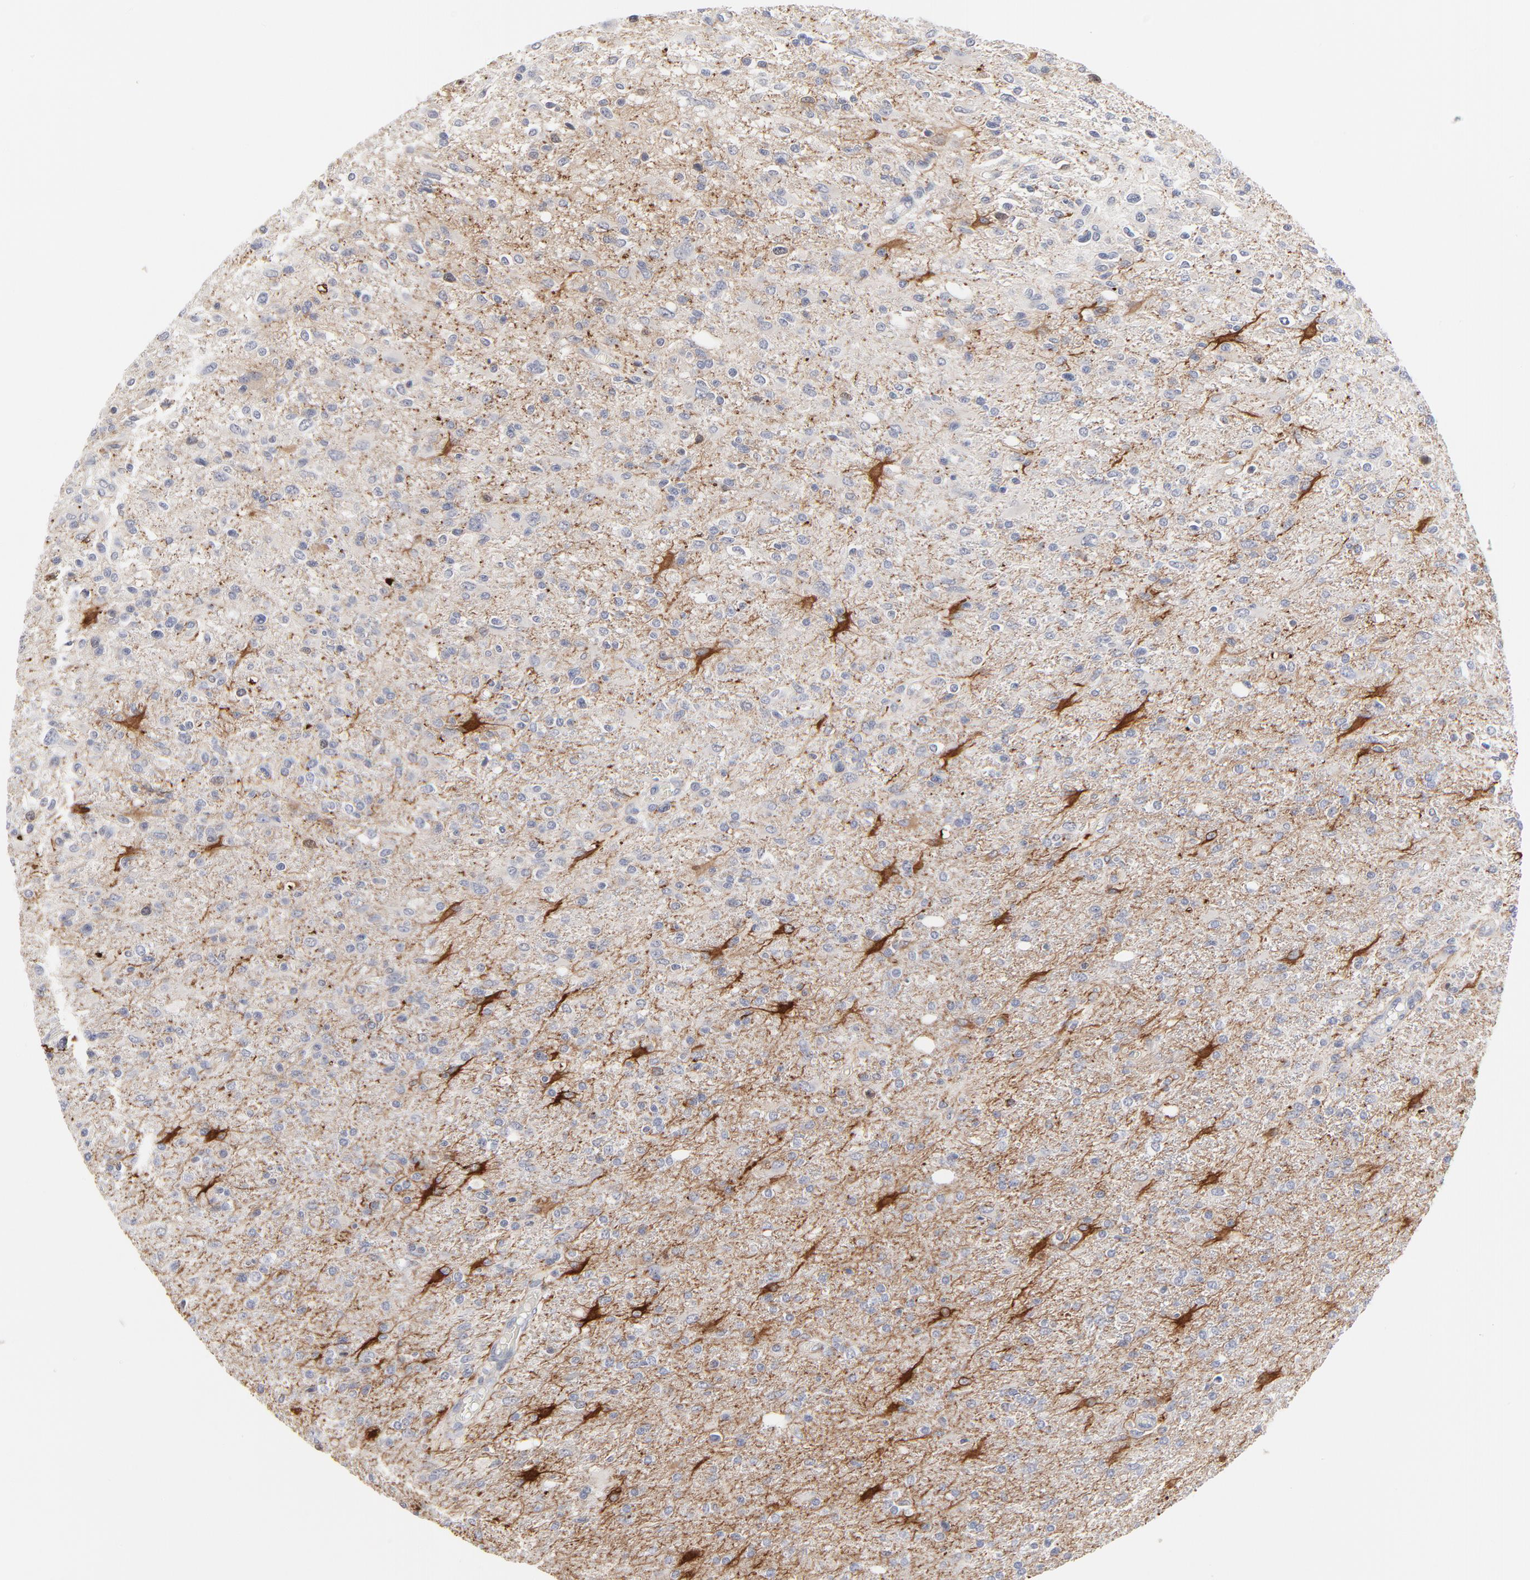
{"staining": {"intensity": "negative", "quantity": "none", "location": "none"}, "tissue": "glioma", "cell_type": "Tumor cells", "image_type": "cancer", "snomed": [{"axis": "morphology", "description": "Glioma, malignant, High grade"}, {"axis": "topography", "description": "Cerebral cortex"}], "caption": "The histopathology image reveals no significant expression in tumor cells of malignant glioma (high-grade).", "gene": "AURKA", "patient": {"sex": "male", "age": 76}}